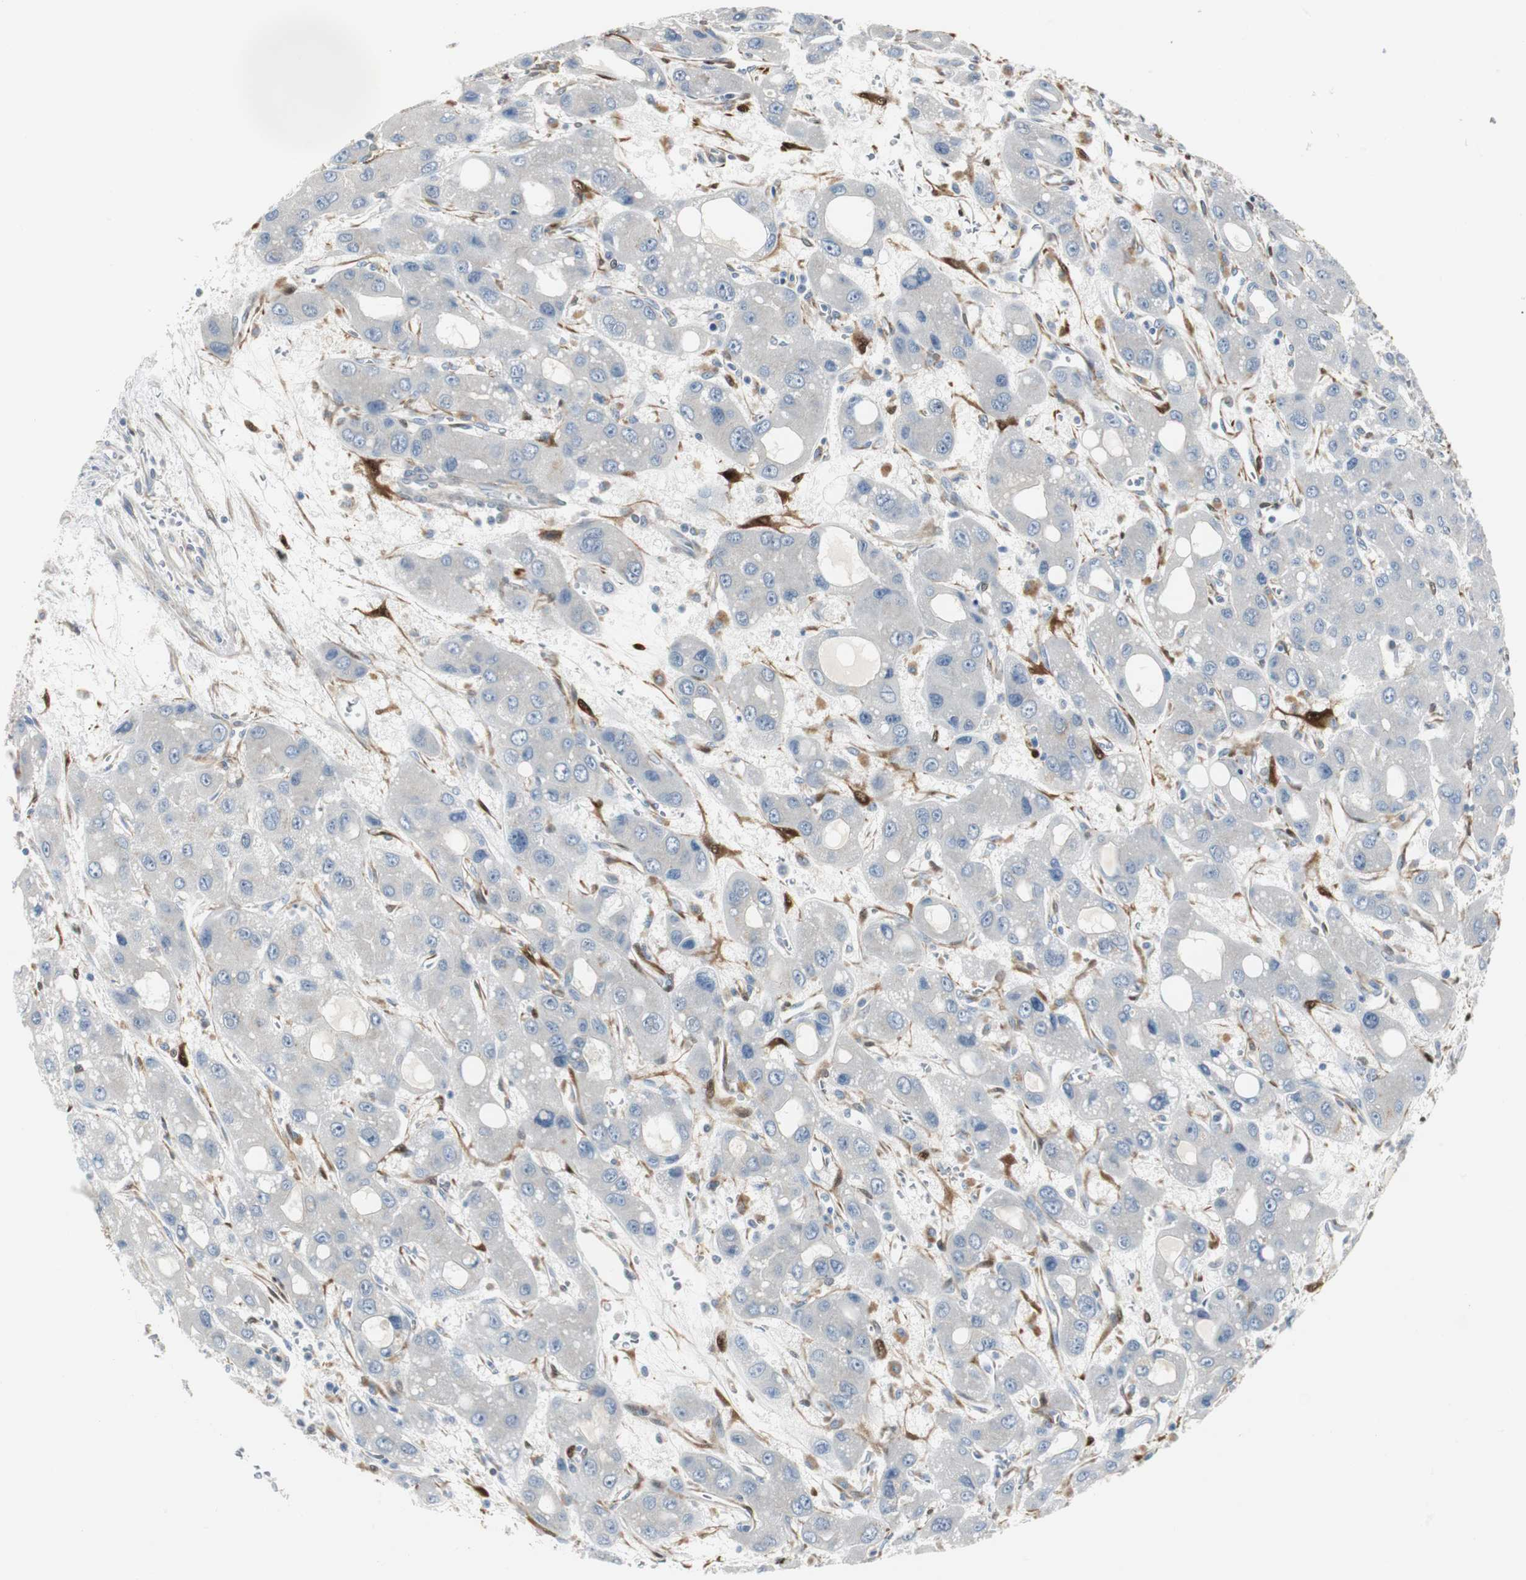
{"staining": {"intensity": "negative", "quantity": "none", "location": "none"}, "tissue": "liver cancer", "cell_type": "Tumor cells", "image_type": "cancer", "snomed": [{"axis": "morphology", "description": "Carcinoma, Hepatocellular, NOS"}, {"axis": "topography", "description": "Liver"}], "caption": "This photomicrograph is of liver cancer stained with immunohistochemistry (IHC) to label a protein in brown with the nuclei are counter-stained blue. There is no staining in tumor cells.", "gene": "FHL2", "patient": {"sex": "male", "age": 55}}